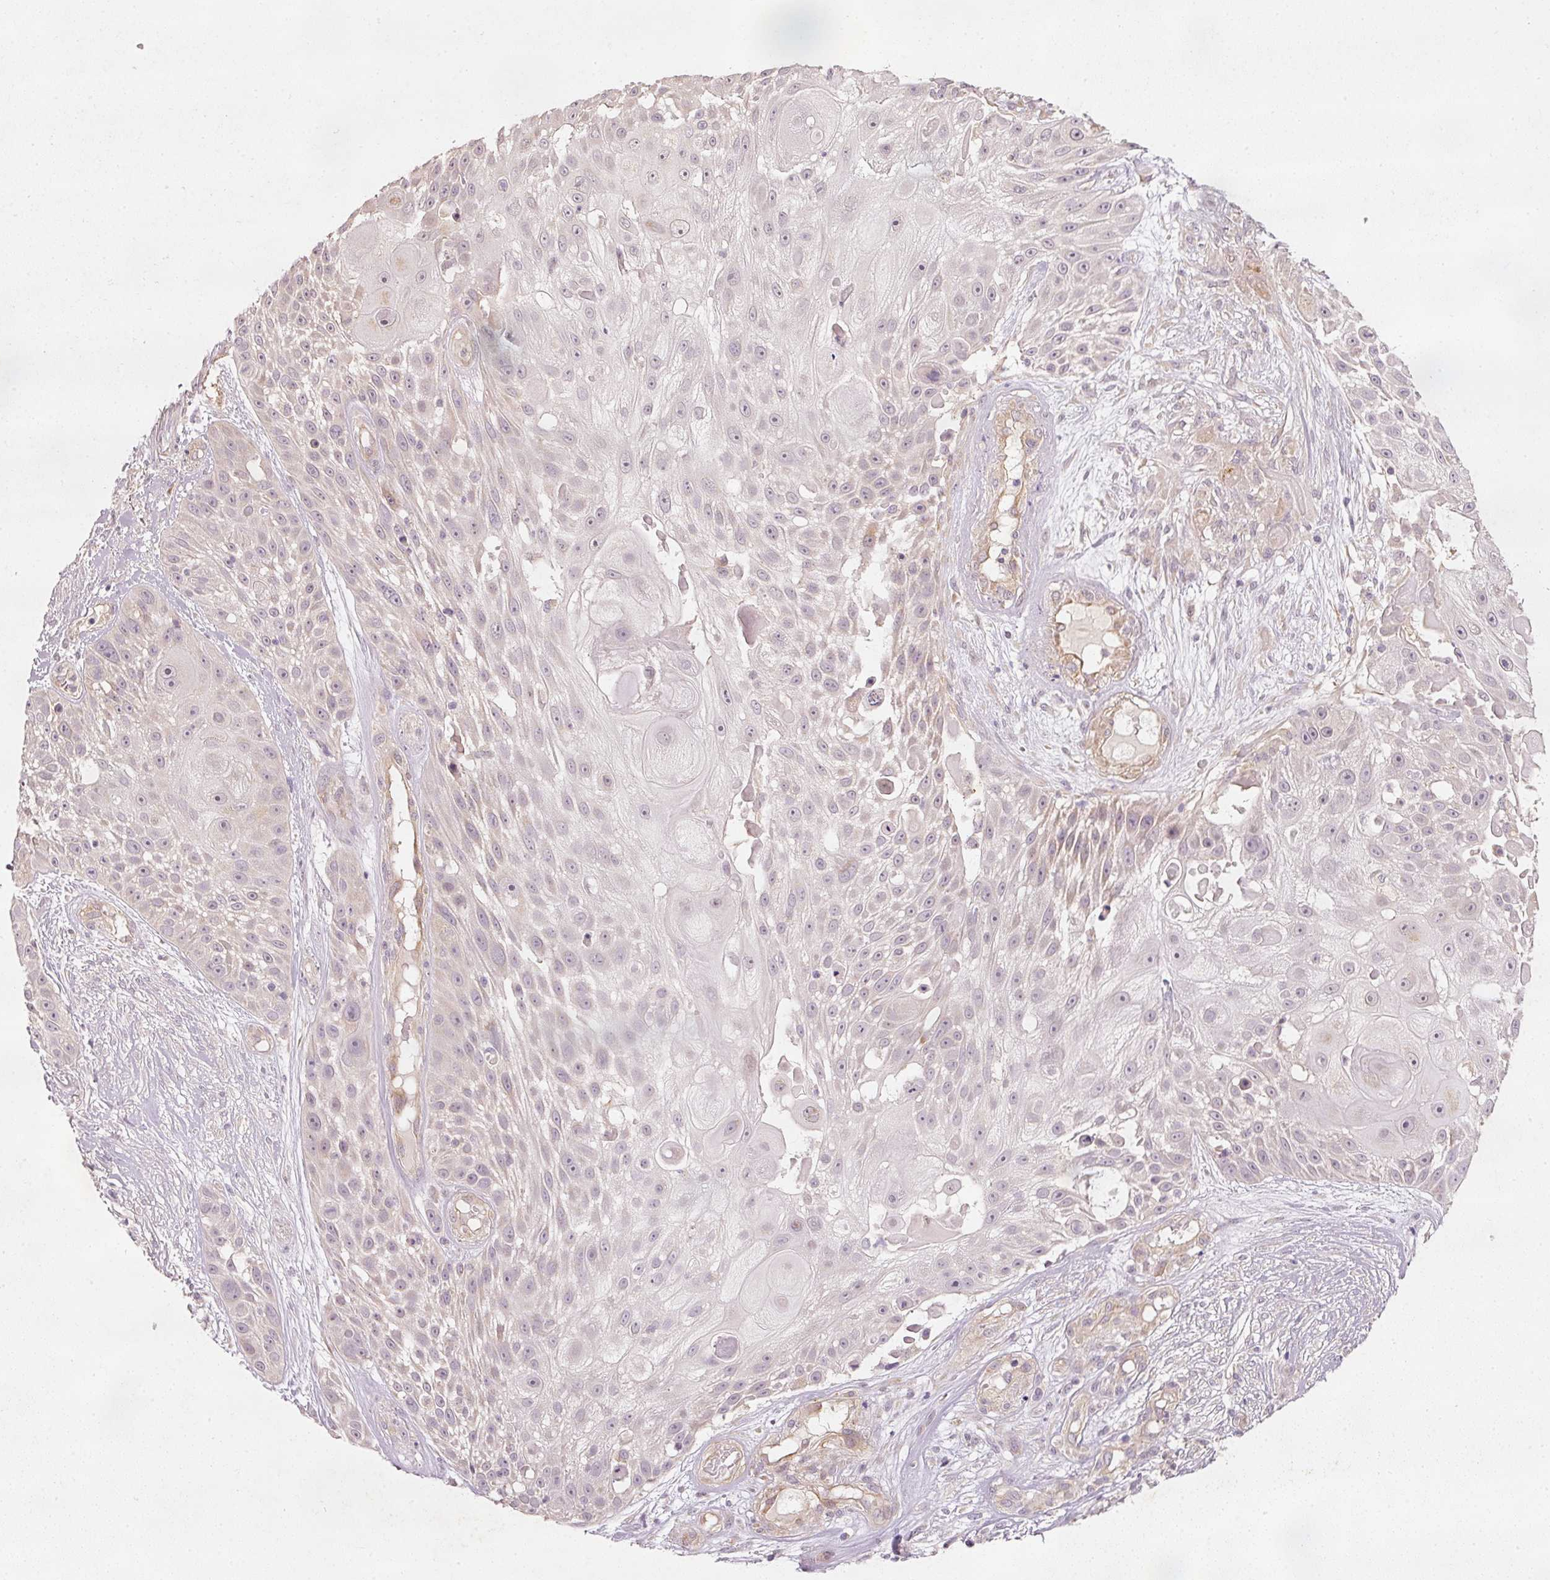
{"staining": {"intensity": "negative", "quantity": "none", "location": "none"}, "tissue": "skin cancer", "cell_type": "Tumor cells", "image_type": "cancer", "snomed": [{"axis": "morphology", "description": "Squamous cell carcinoma, NOS"}, {"axis": "topography", "description": "Skin"}], "caption": "A micrograph of skin squamous cell carcinoma stained for a protein demonstrates no brown staining in tumor cells. (Brightfield microscopy of DAB immunohistochemistry at high magnification).", "gene": "RGL2", "patient": {"sex": "female", "age": 86}}